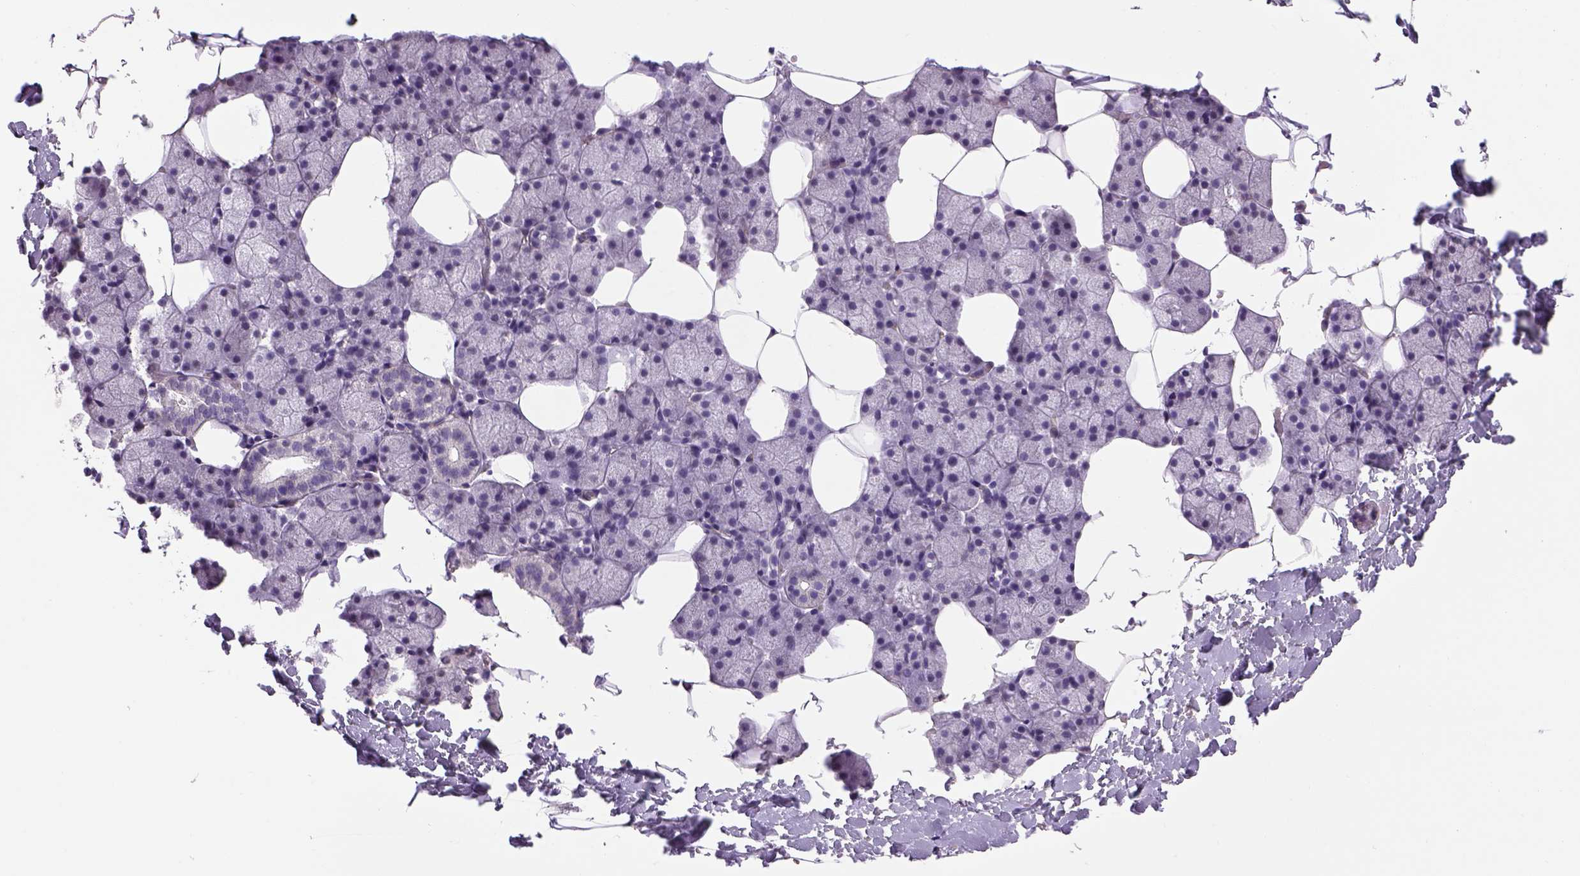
{"staining": {"intensity": "negative", "quantity": "none", "location": "none"}, "tissue": "salivary gland", "cell_type": "Glandular cells", "image_type": "normal", "snomed": [{"axis": "morphology", "description": "Normal tissue, NOS"}, {"axis": "topography", "description": "Salivary gland"}], "caption": "High power microscopy image of an immunohistochemistry micrograph of unremarkable salivary gland, revealing no significant expression in glandular cells.", "gene": "PRRT1", "patient": {"sex": "male", "age": 38}}